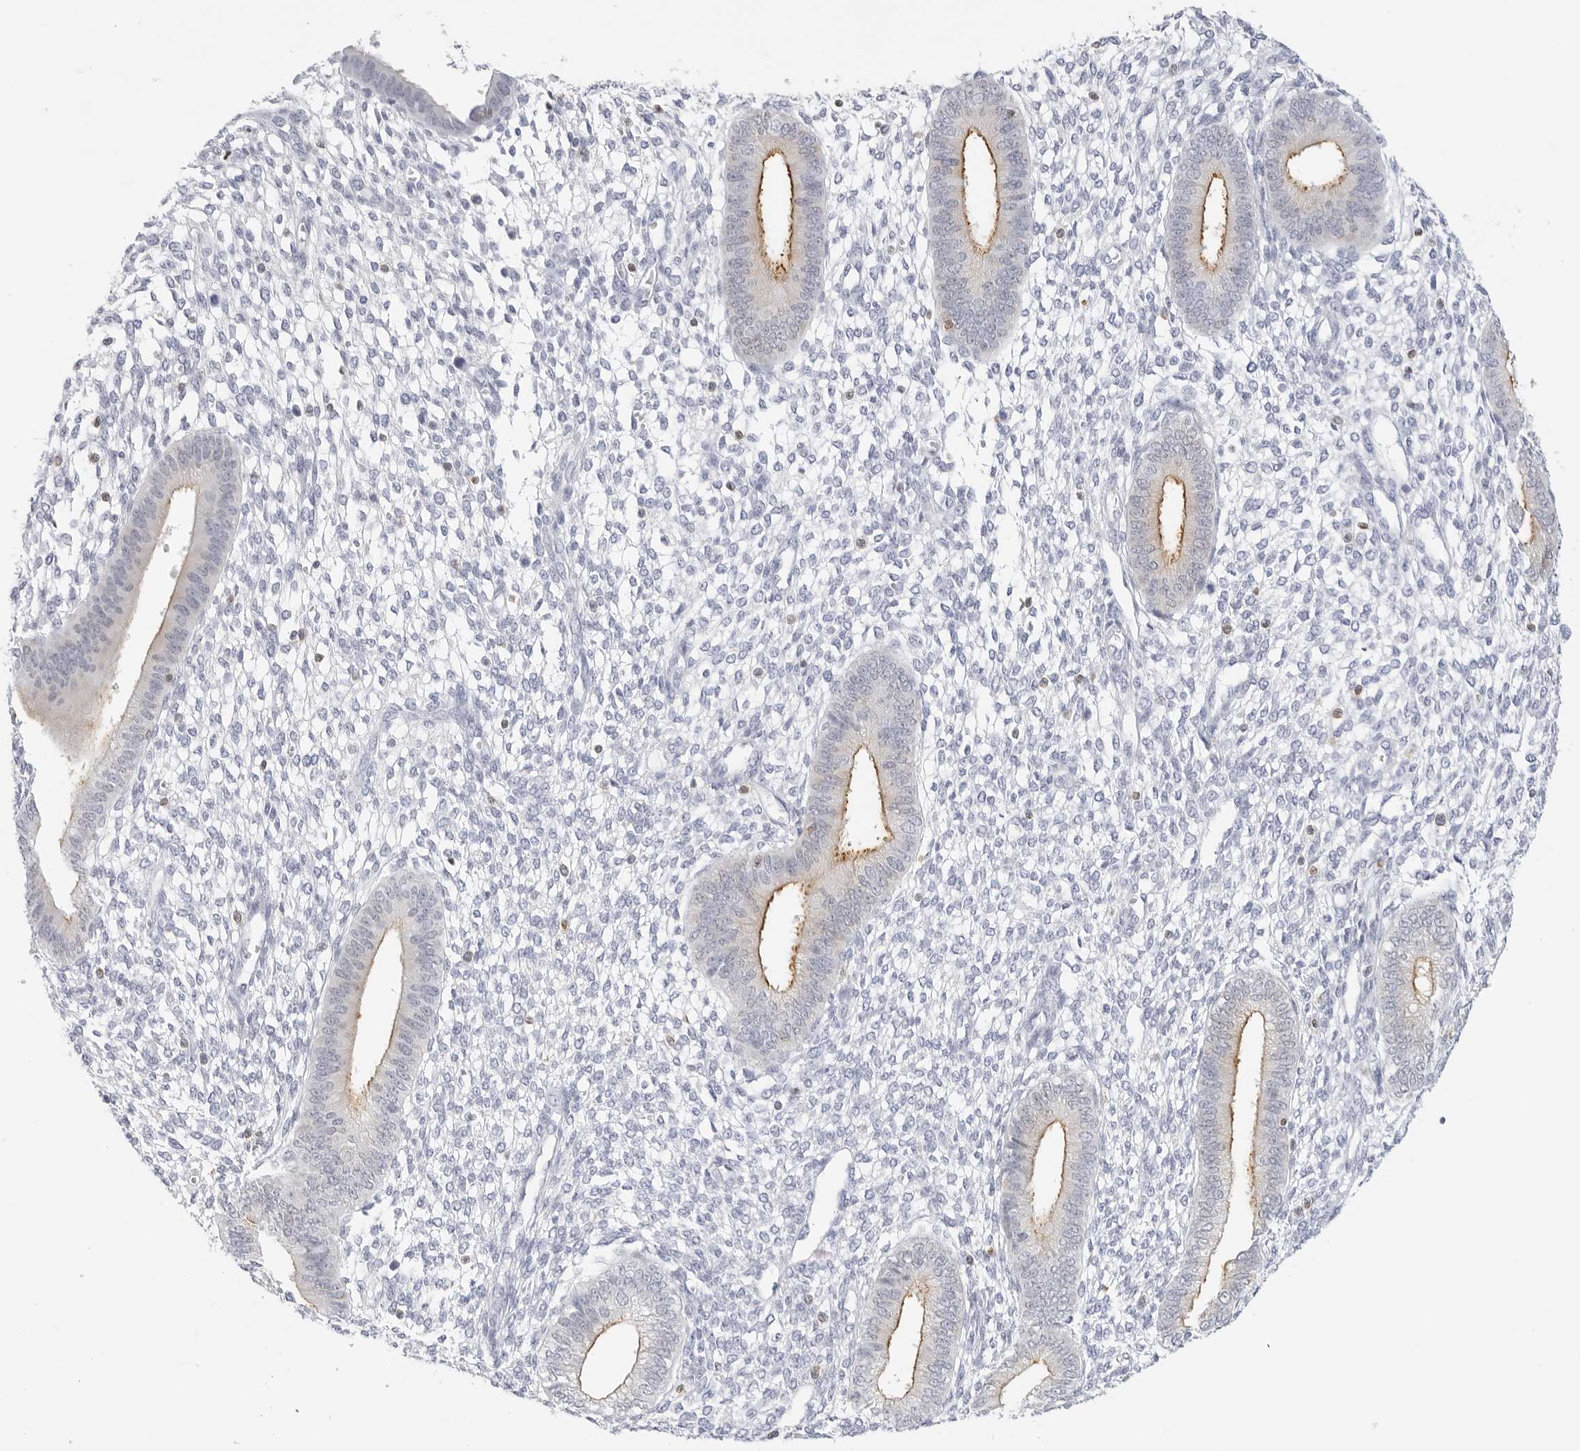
{"staining": {"intensity": "negative", "quantity": "none", "location": "none"}, "tissue": "endometrium", "cell_type": "Cells in endometrial stroma", "image_type": "normal", "snomed": [{"axis": "morphology", "description": "Normal tissue, NOS"}, {"axis": "topography", "description": "Endometrium"}], "caption": "DAB (3,3'-diaminobenzidine) immunohistochemical staining of normal human endometrium displays no significant staining in cells in endometrial stroma. (DAB (3,3'-diaminobenzidine) IHC visualized using brightfield microscopy, high magnification).", "gene": "SLC9A3R1", "patient": {"sex": "female", "age": 46}}